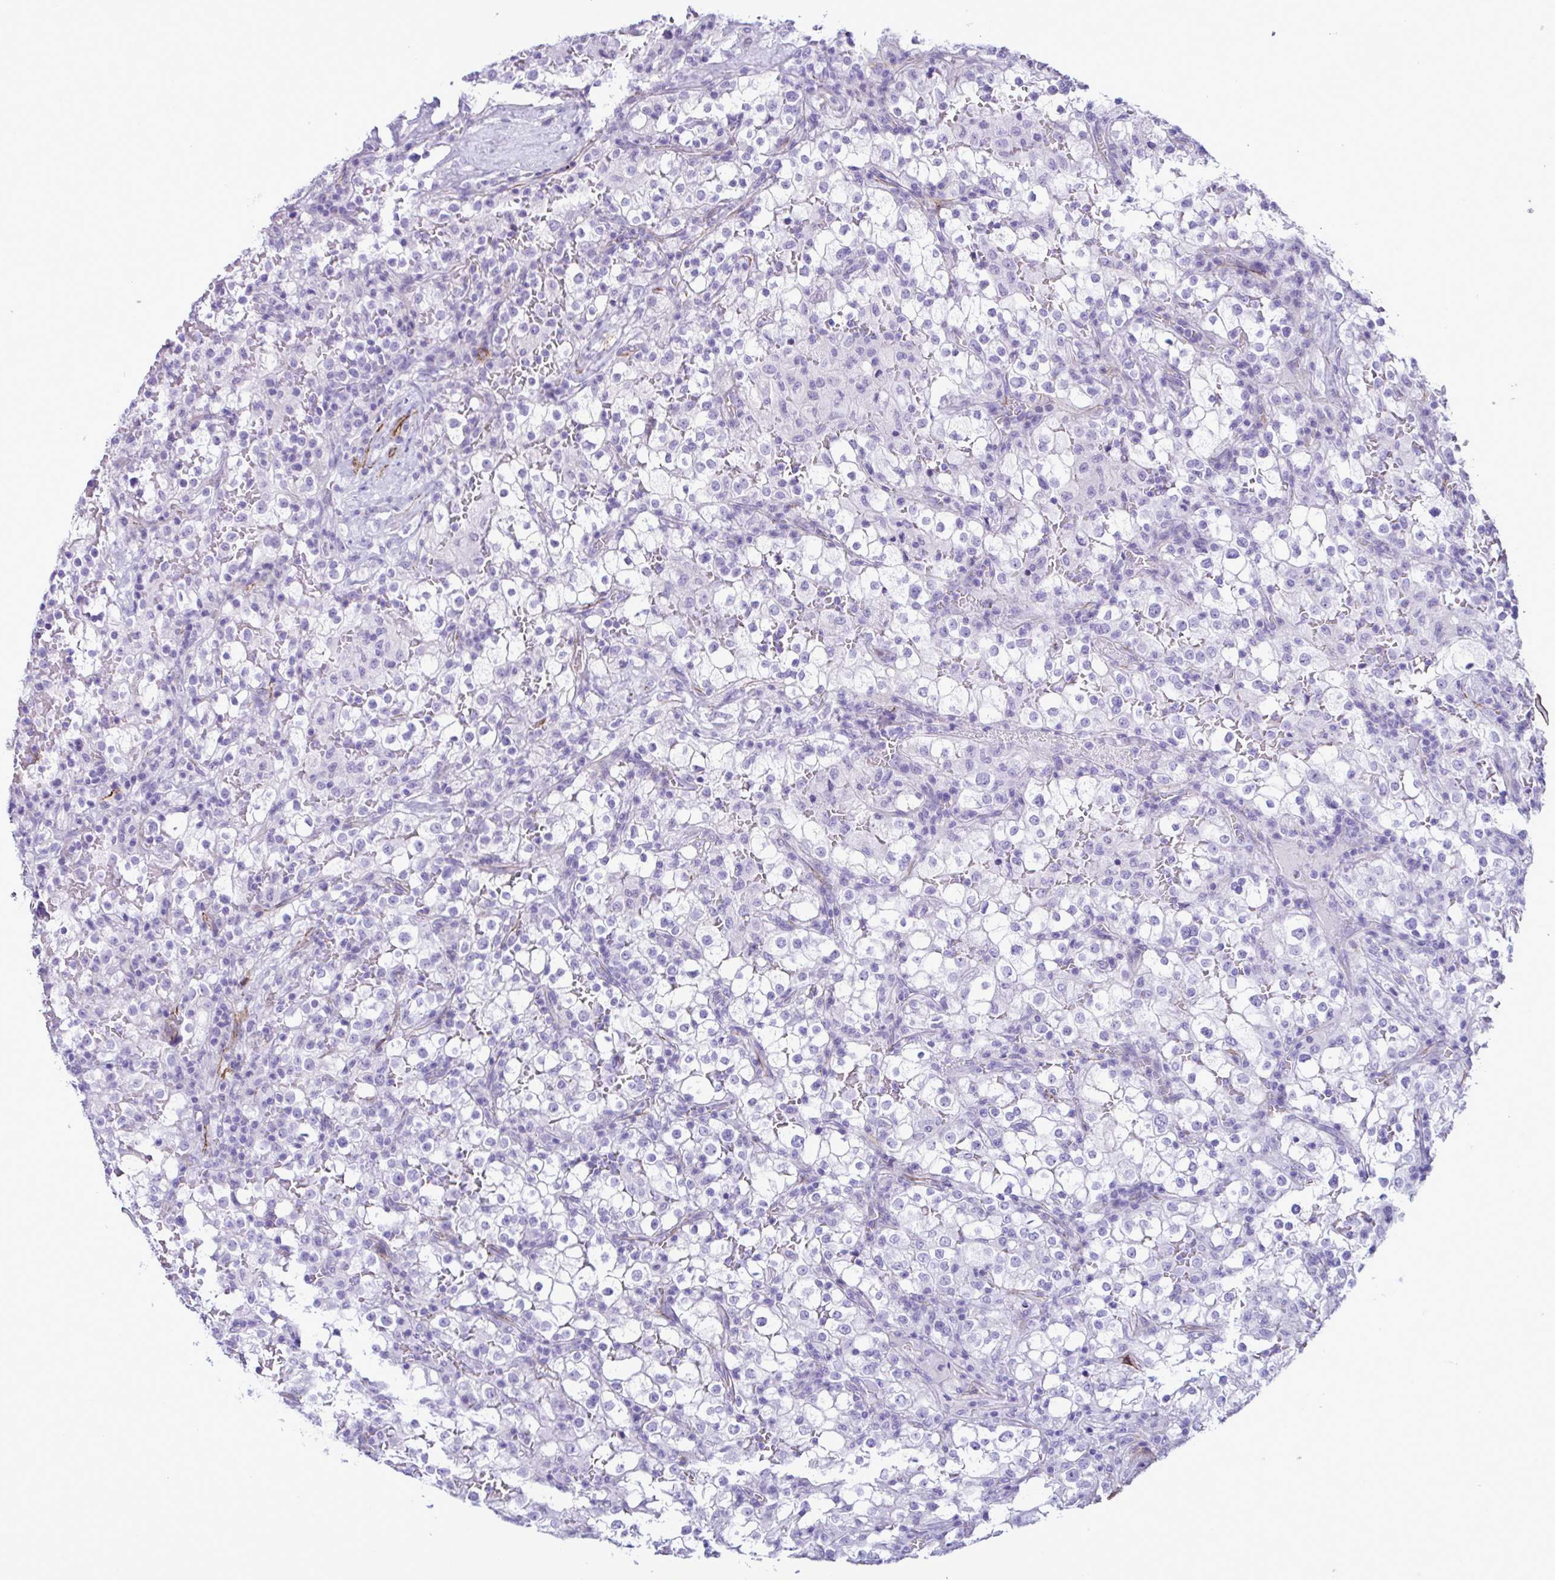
{"staining": {"intensity": "negative", "quantity": "none", "location": "none"}, "tissue": "renal cancer", "cell_type": "Tumor cells", "image_type": "cancer", "snomed": [{"axis": "morphology", "description": "Adenocarcinoma, NOS"}, {"axis": "topography", "description": "Kidney"}], "caption": "High power microscopy micrograph of an immunohistochemistry (IHC) image of renal cancer, revealing no significant positivity in tumor cells. (DAB immunohistochemistry visualized using brightfield microscopy, high magnification).", "gene": "SYNPO2L", "patient": {"sex": "female", "age": 74}}